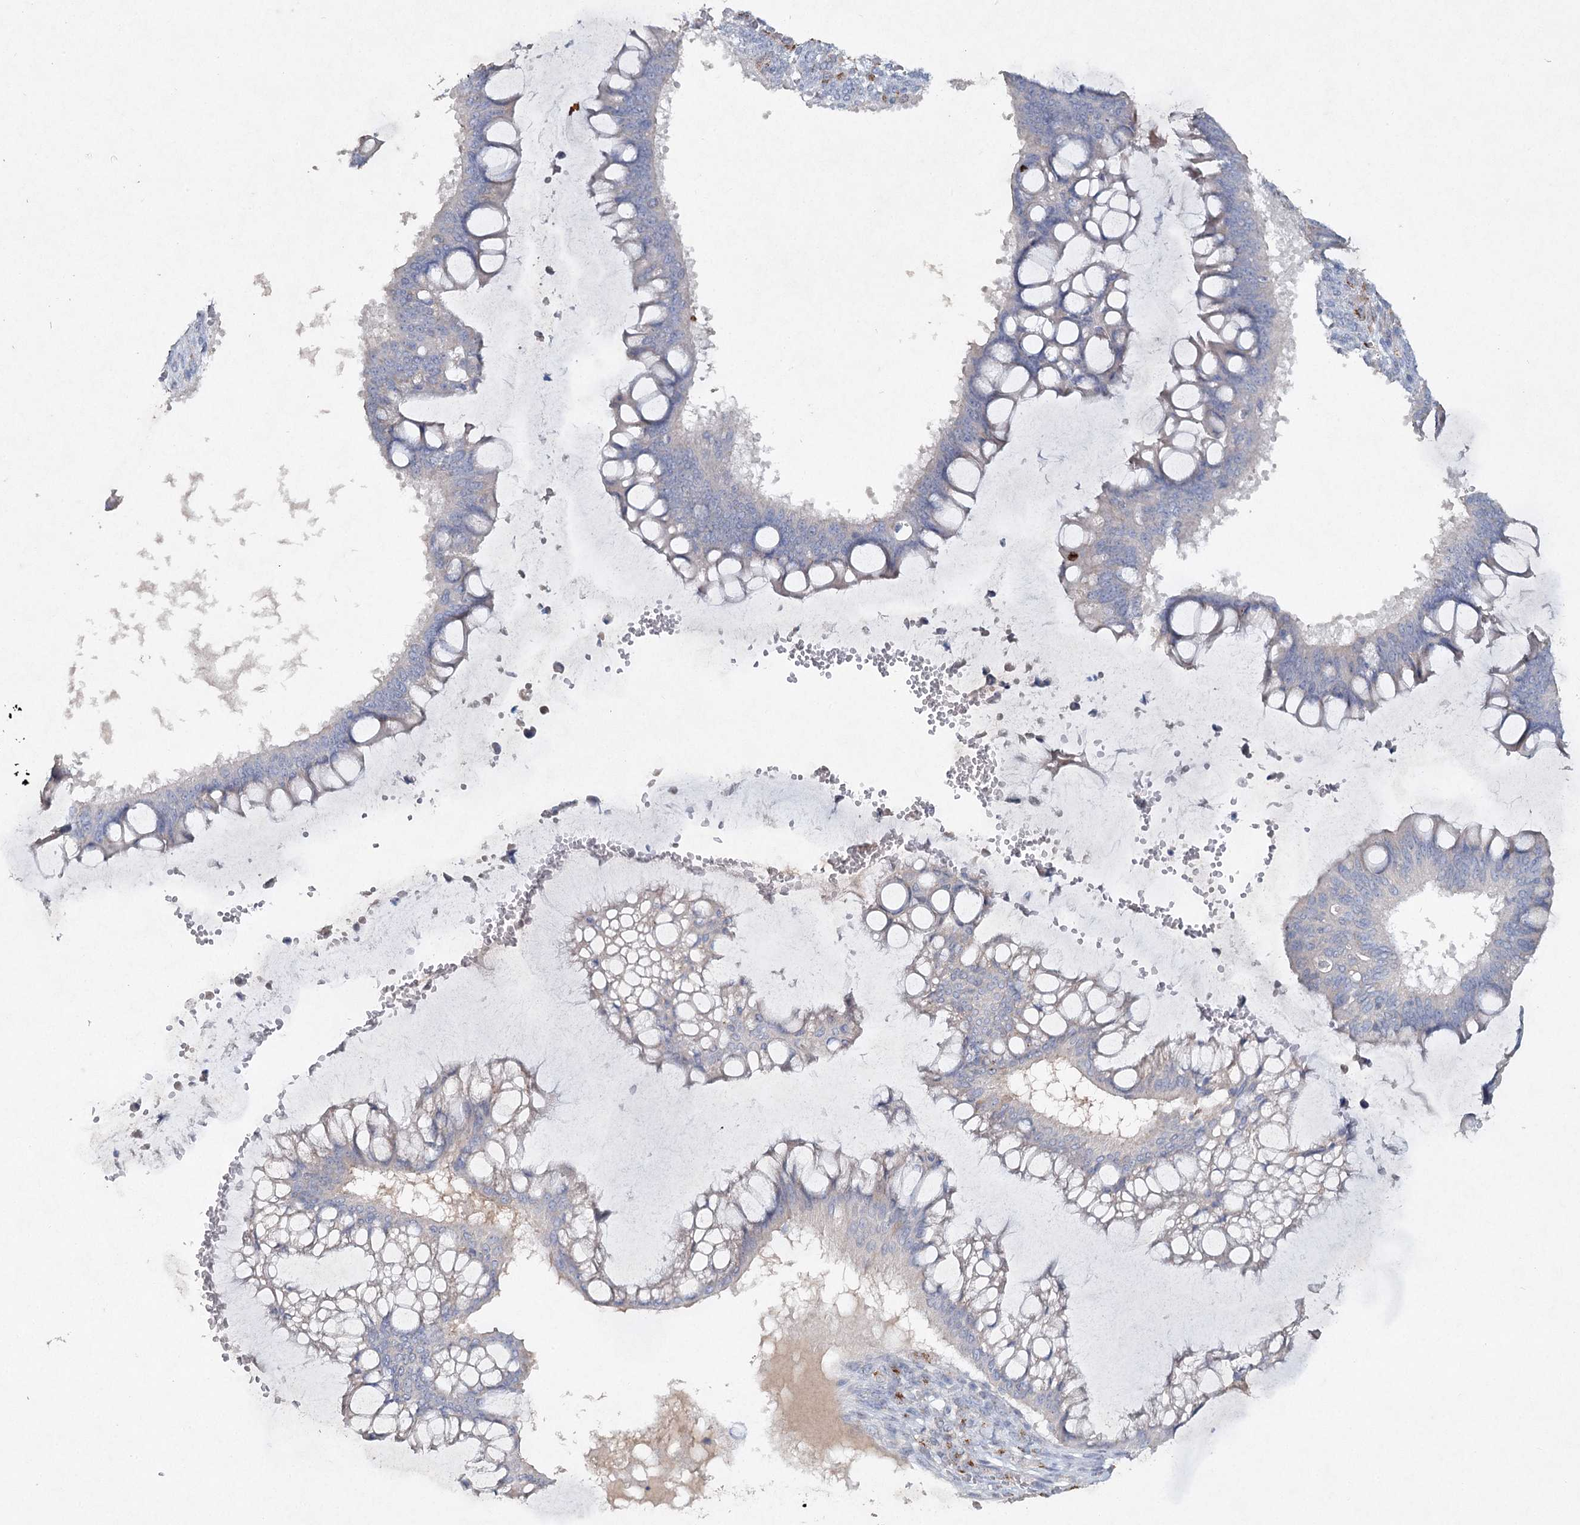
{"staining": {"intensity": "negative", "quantity": "none", "location": "none"}, "tissue": "ovarian cancer", "cell_type": "Tumor cells", "image_type": "cancer", "snomed": [{"axis": "morphology", "description": "Cystadenocarcinoma, mucinous, NOS"}, {"axis": "topography", "description": "Ovary"}], "caption": "Tumor cells are negative for brown protein staining in mucinous cystadenocarcinoma (ovarian).", "gene": "RFX6", "patient": {"sex": "female", "age": 73}}